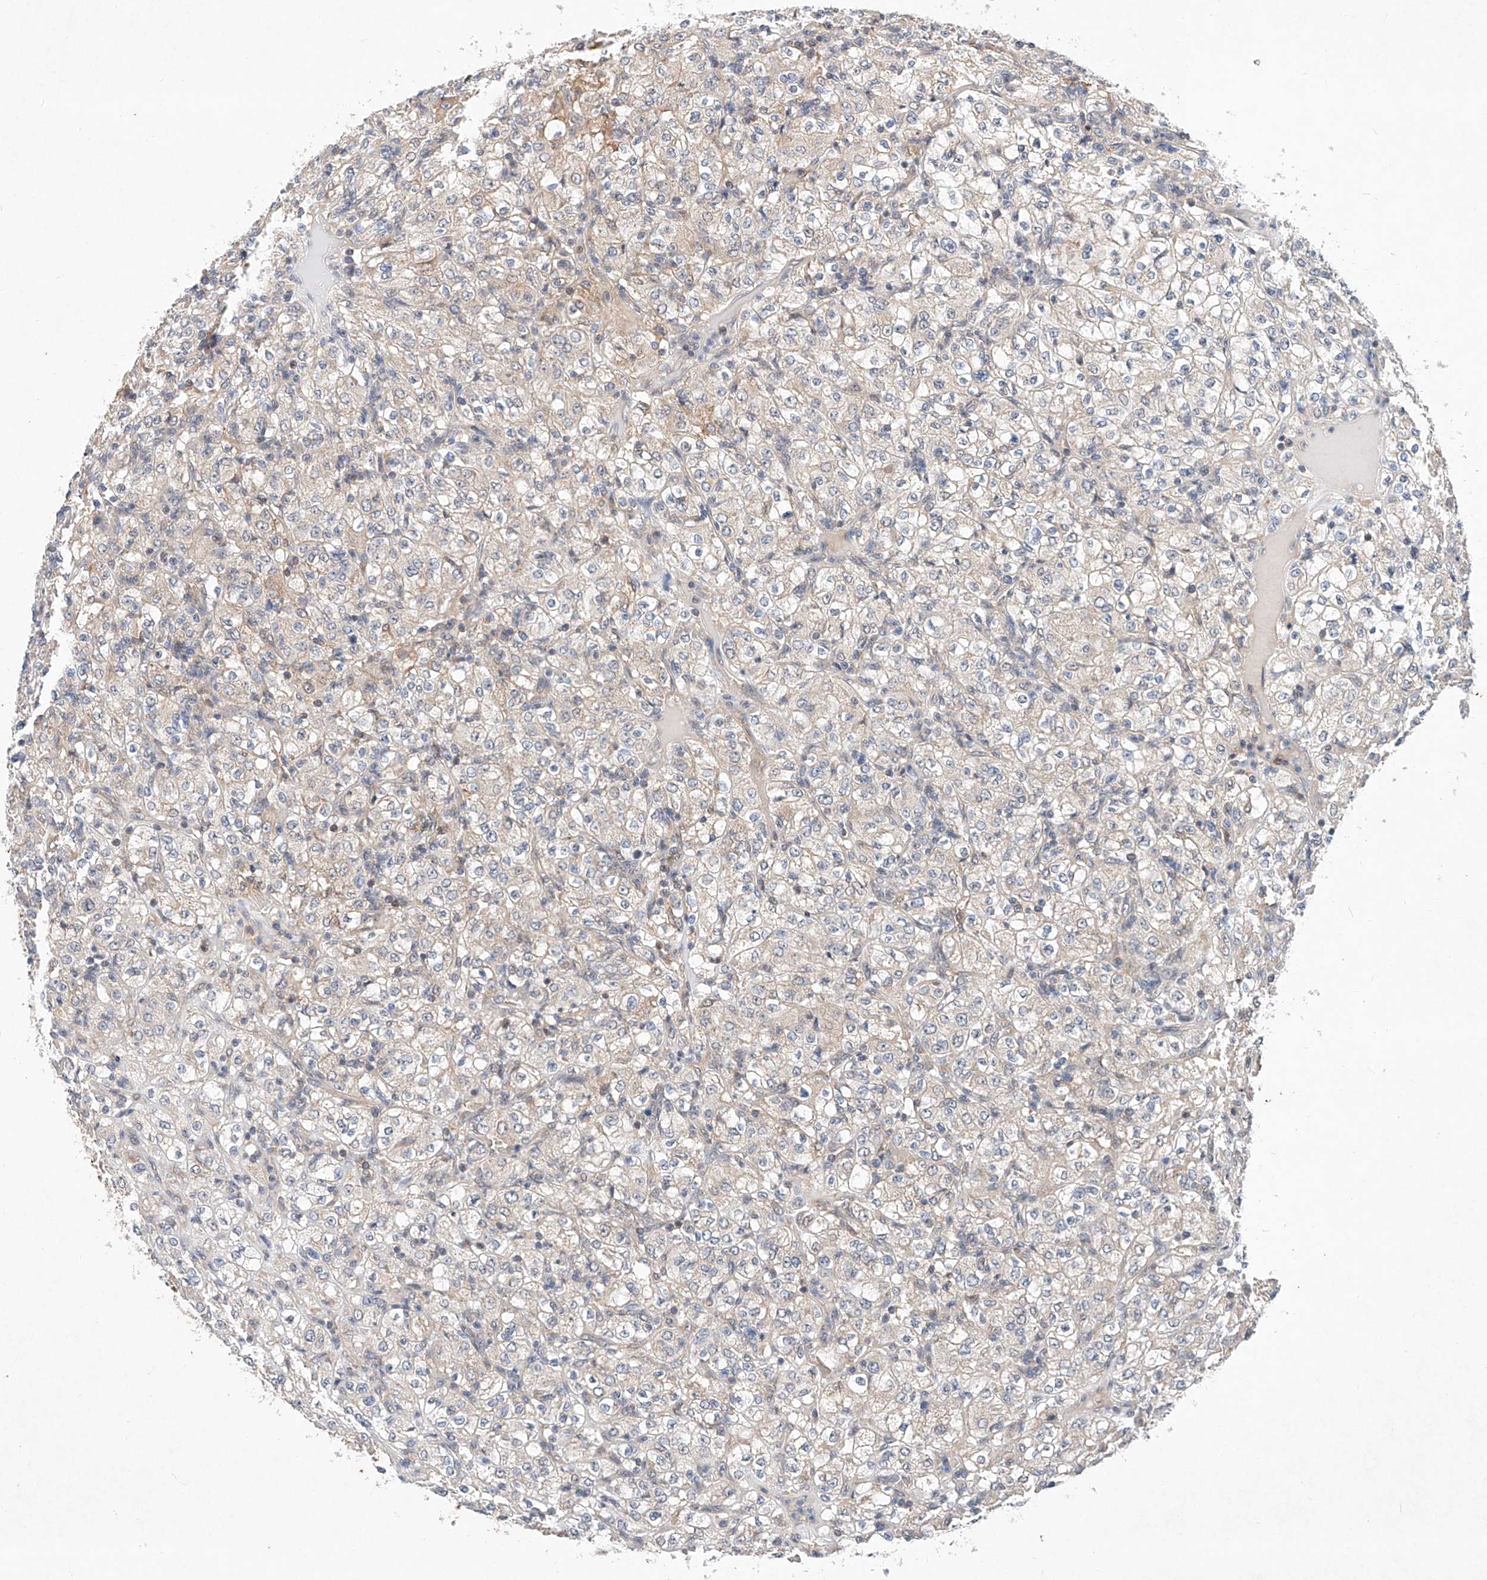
{"staining": {"intensity": "weak", "quantity": "<25%", "location": "cytoplasmic/membranous"}, "tissue": "renal cancer", "cell_type": "Tumor cells", "image_type": "cancer", "snomed": [{"axis": "morphology", "description": "Normal tissue, NOS"}, {"axis": "morphology", "description": "Adenocarcinoma, NOS"}, {"axis": "topography", "description": "Kidney"}], "caption": "The micrograph displays no staining of tumor cells in adenocarcinoma (renal).", "gene": "FASTK", "patient": {"sex": "female", "age": 72}}